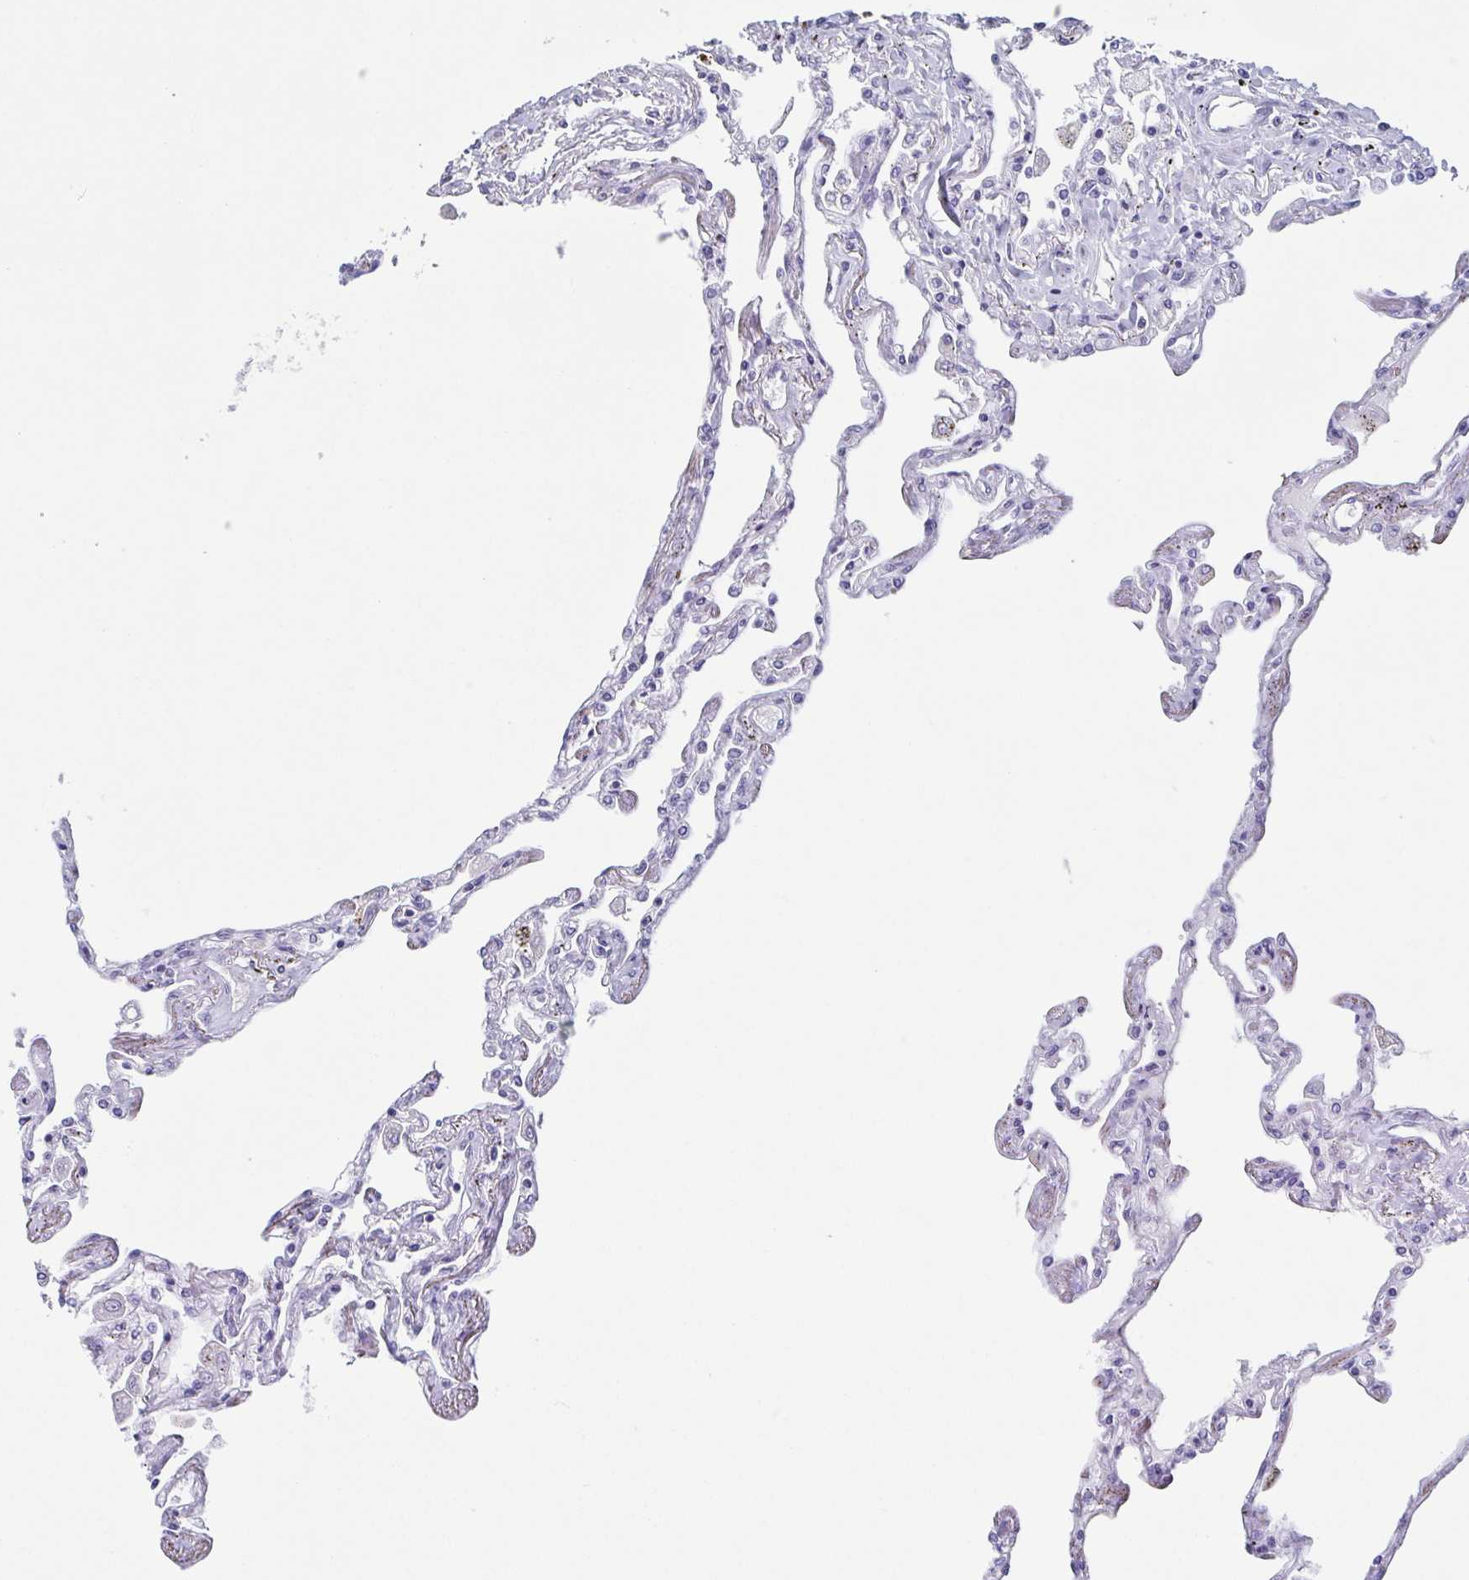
{"staining": {"intensity": "negative", "quantity": "none", "location": "none"}, "tissue": "lung", "cell_type": "Alveolar cells", "image_type": "normal", "snomed": [{"axis": "morphology", "description": "Normal tissue, NOS"}, {"axis": "morphology", "description": "Adenocarcinoma, NOS"}, {"axis": "topography", "description": "Cartilage tissue"}, {"axis": "topography", "description": "Lung"}], "caption": "A photomicrograph of lung stained for a protein displays no brown staining in alveolar cells. The staining is performed using DAB brown chromogen with nuclei counter-stained in using hematoxylin.", "gene": "TAGLN3", "patient": {"sex": "female", "age": 67}}